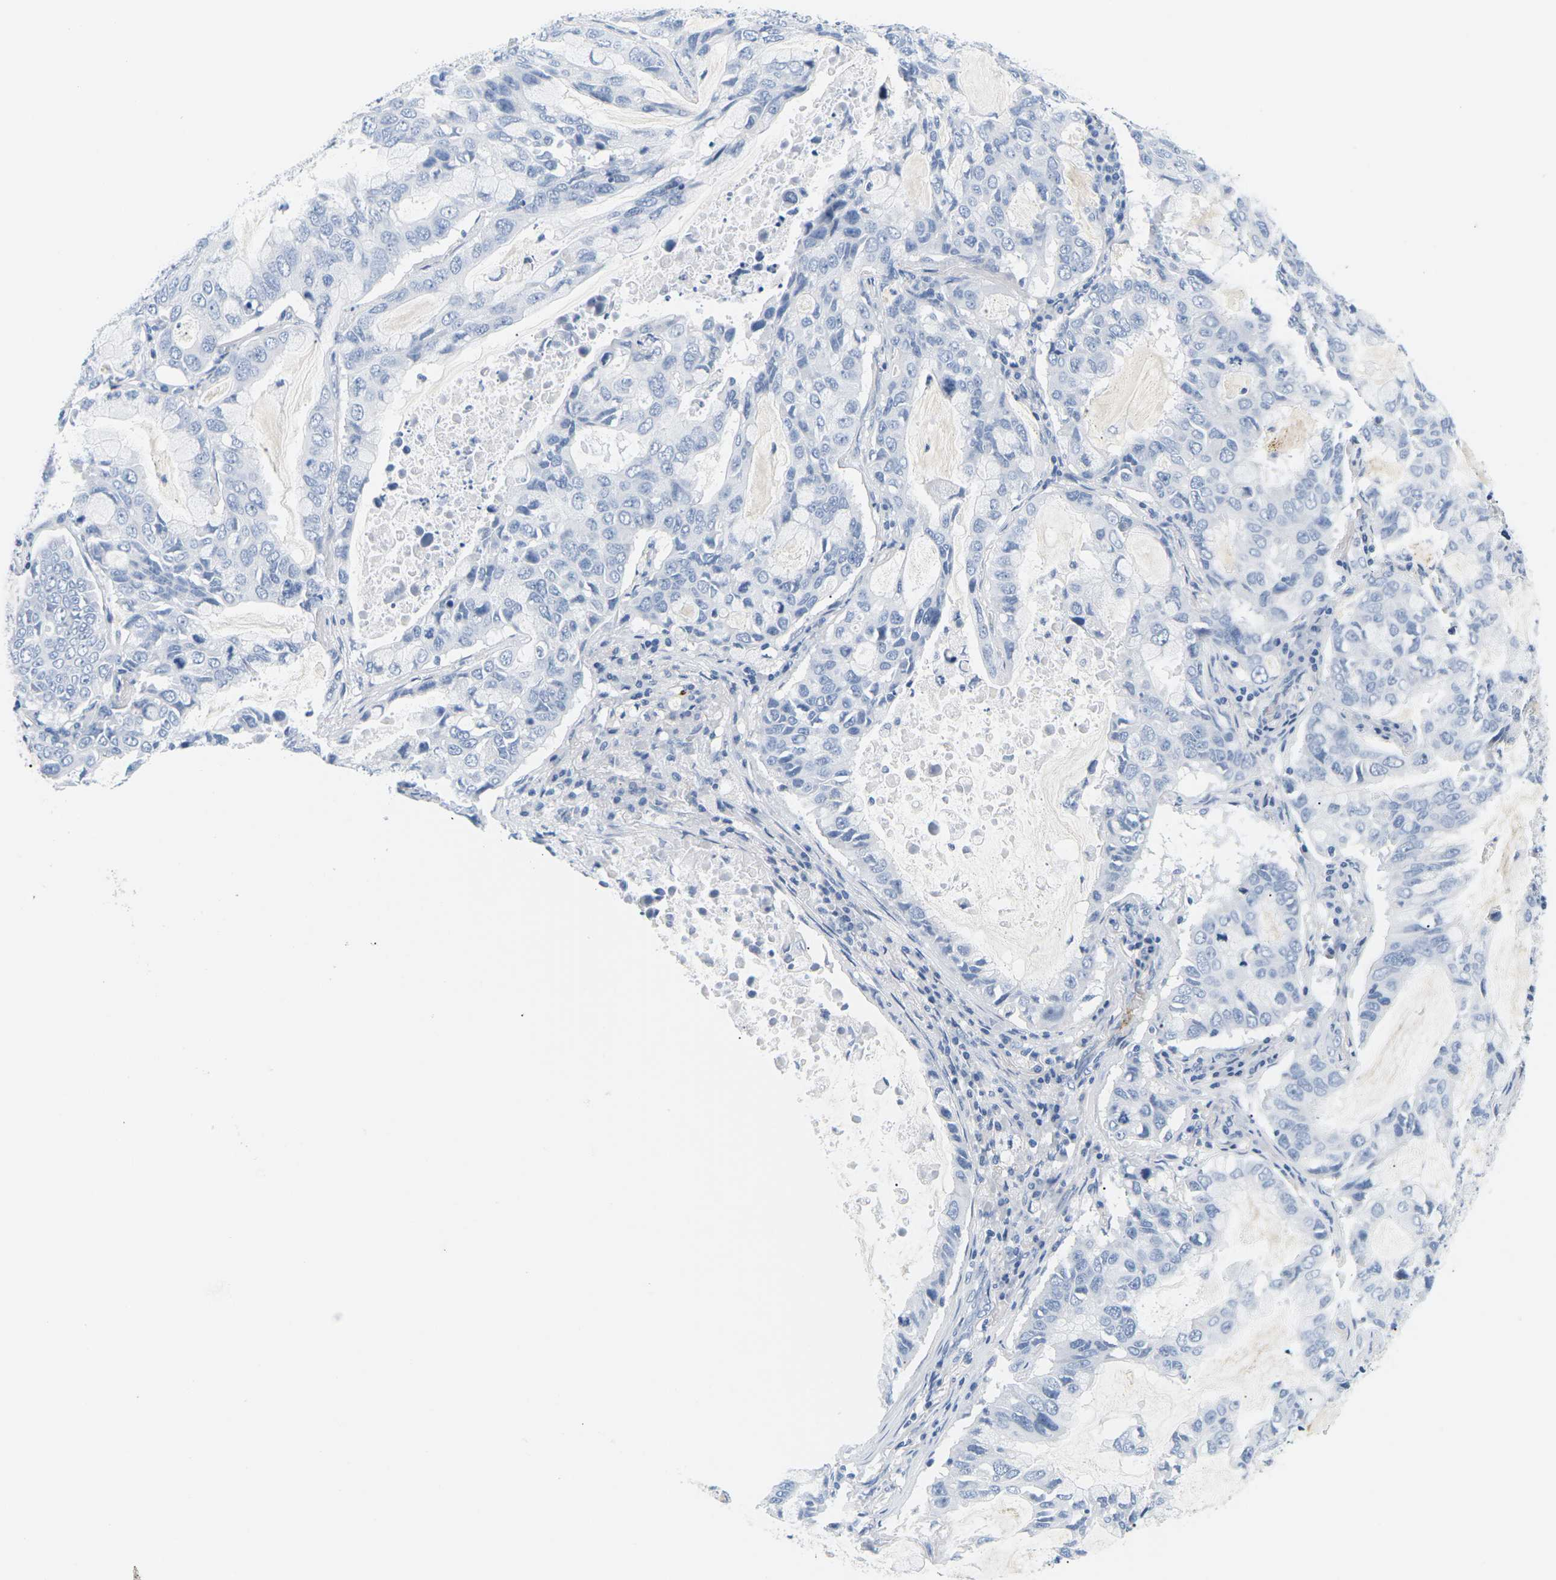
{"staining": {"intensity": "negative", "quantity": "none", "location": "none"}, "tissue": "lung cancer", "cell_type": "Tumor cells", "image_type": "cancer", "snomed": [{"axis": "morphology", "description": "Adenocarcinoma, NOS"}, {"axis": "topography", "description": "Lung"}], "caption": "Immunohistochemical staining of lung cancer demonstrates no significant staining in tumor cells.", "gene": "APOB", "patient": {"sex": "male", "age": 64}}